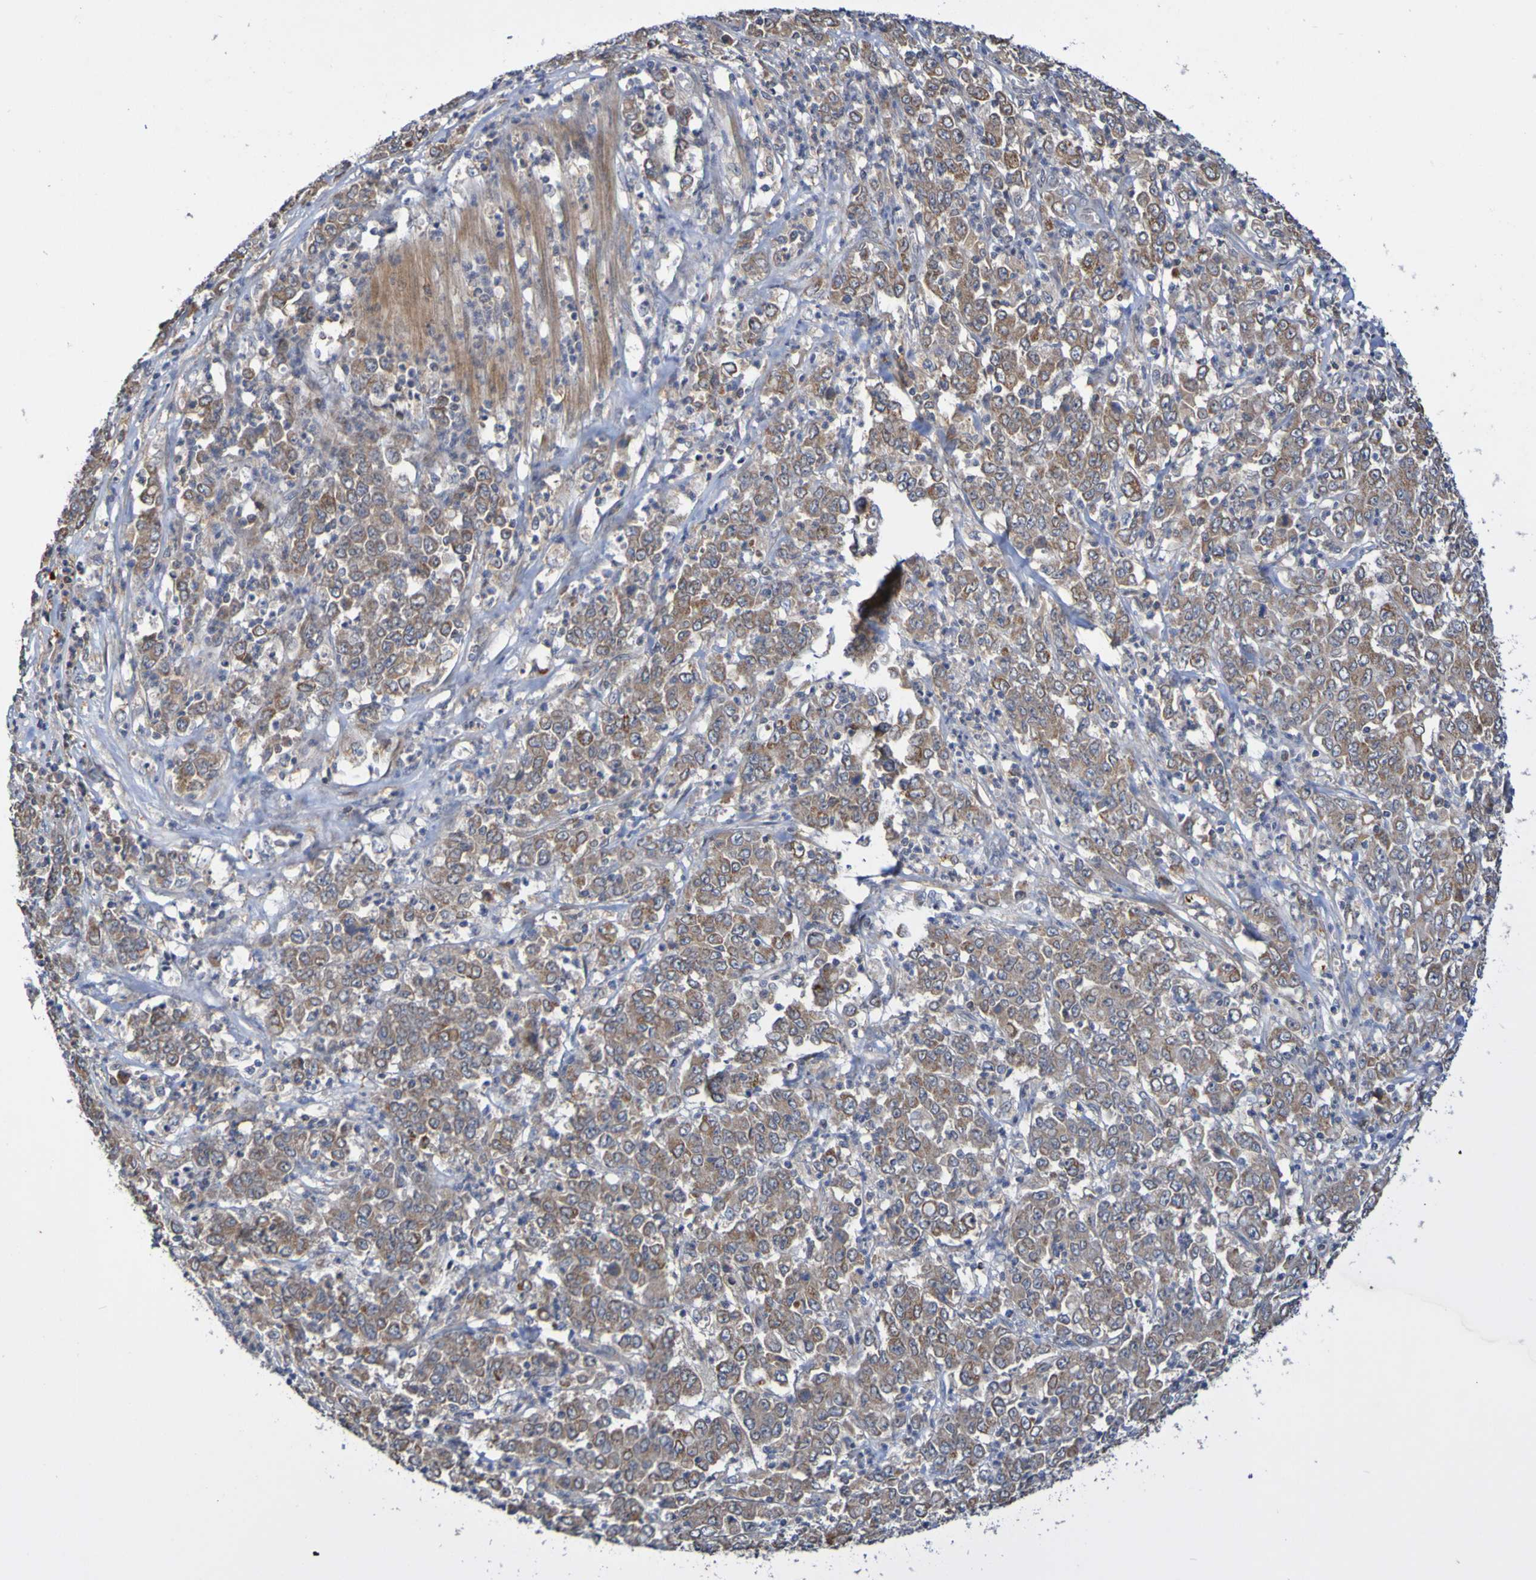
{"staining": {"intensity": "moderate", "quantity": "25%-75%", "location": "cytoplasmic/membranous"}, "tissue": "stomach cancer", "cell_type": "Tumor cells", "image_type": "cancer", "snomed": [{"axis": "morphology", "description": "Adenocarcinoma, NOS"}, {"axis": "topography", "description": "Stomach, lower"}], "caption": "Immunohistochemical staining of stomach cancer demonstrates medium levels of moderate cytoplasmic/membranous protein expression in about 25%-75% of tumor cells.", "gene": "C3orf18", "patient": {"sex": "female", "age": 71}}